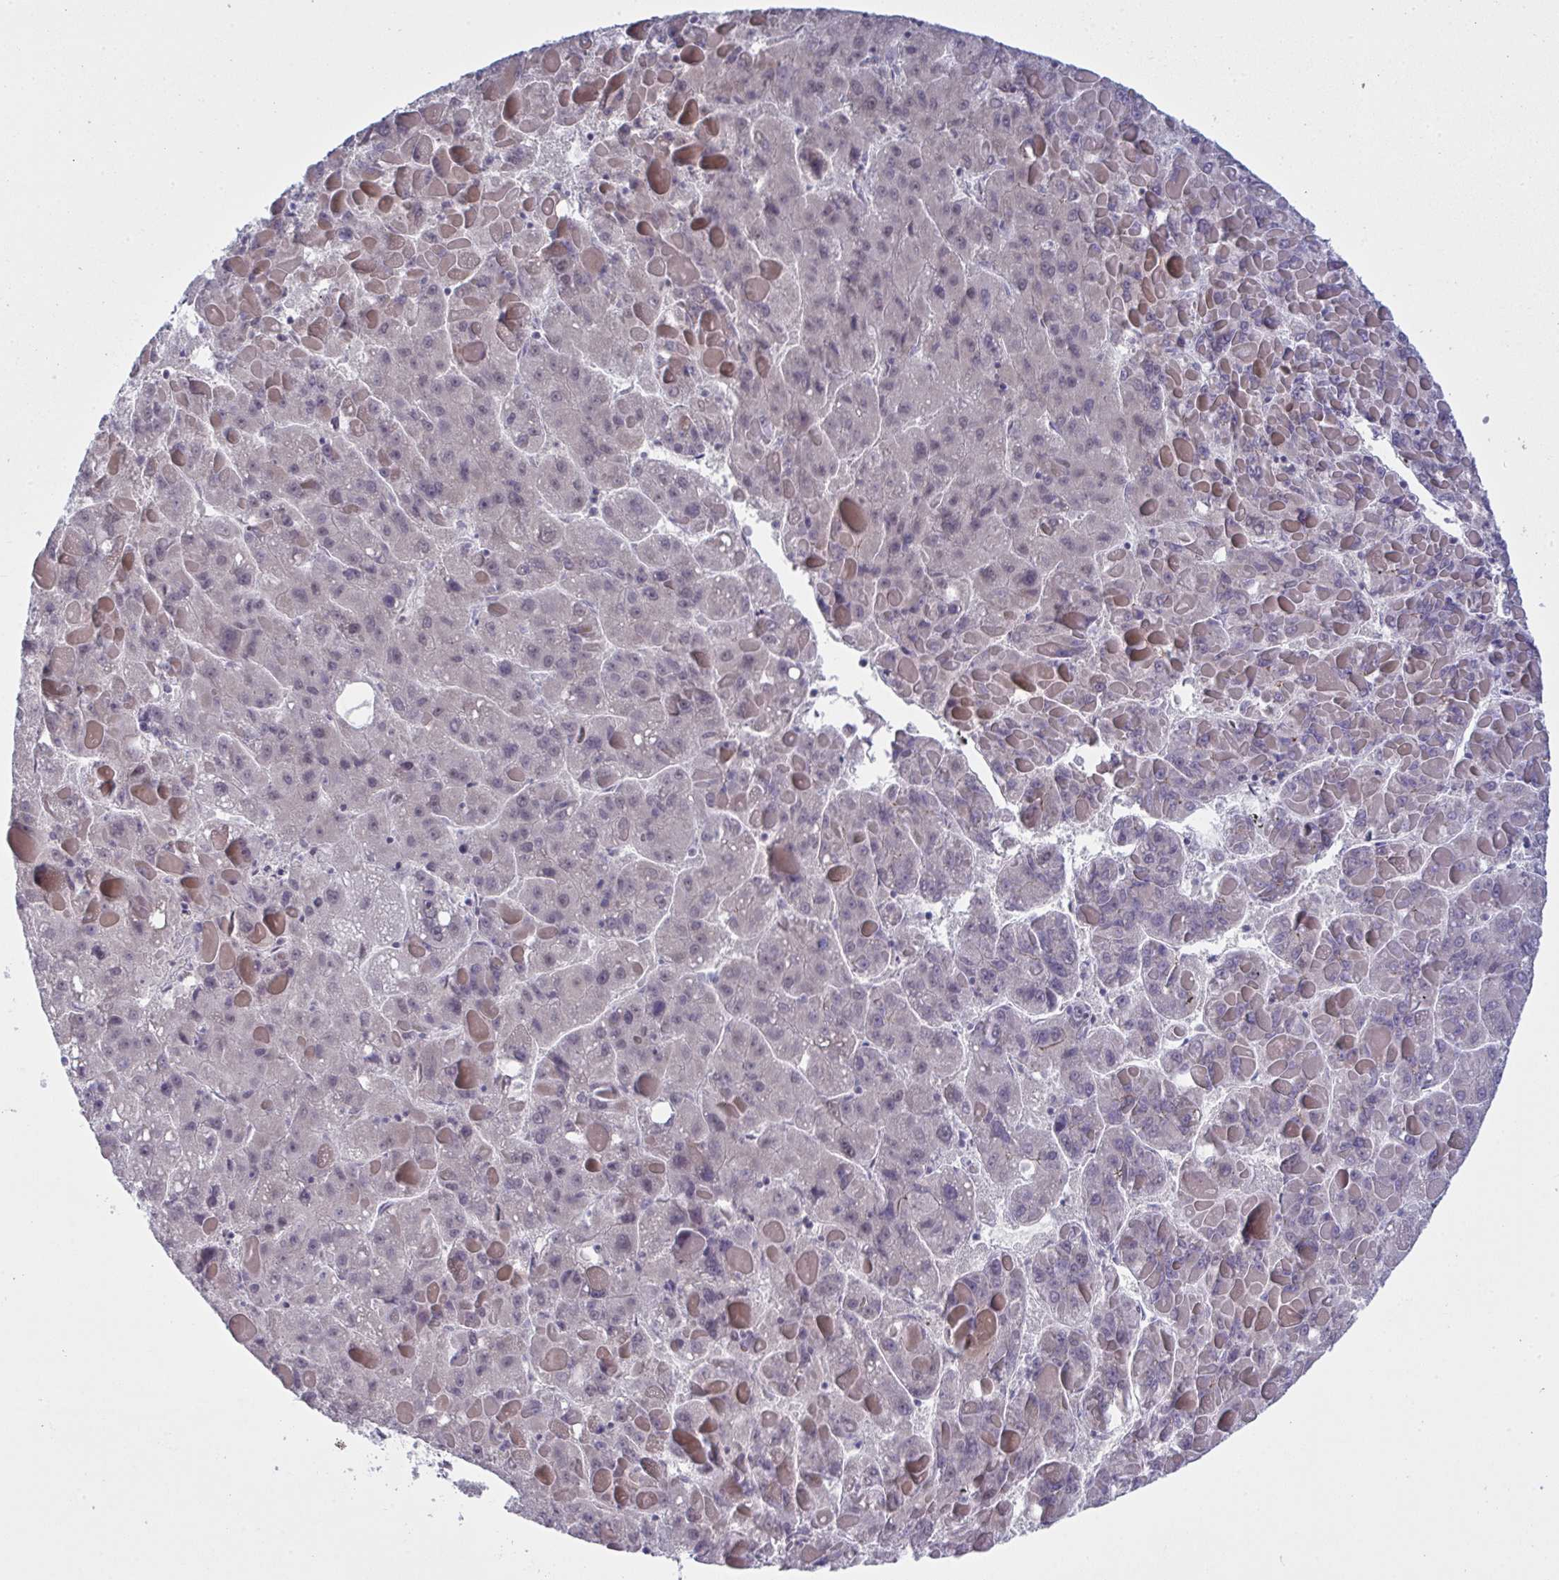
{"staining": {"intensity": "negative", "quantity": "none", "location": "none"}, "tissue": "liver cancer", "cell_type": "Tumor cells", "image_type": "cancer", "snomed": [{"axis": "morphology", "description": "Carcinoma, Hepatocellular, NOS"}, {"axis": "topography", "description": "Liver"}], "caption": "This photomicrograph is of liver cancer stained with immunohistochemistry to label a protein in brown with the nuclei are counter-stained blue. There is no positivity in tumor cells.", "gene": "ZNF784", "patient": {"sex": "female", "age": 82}}